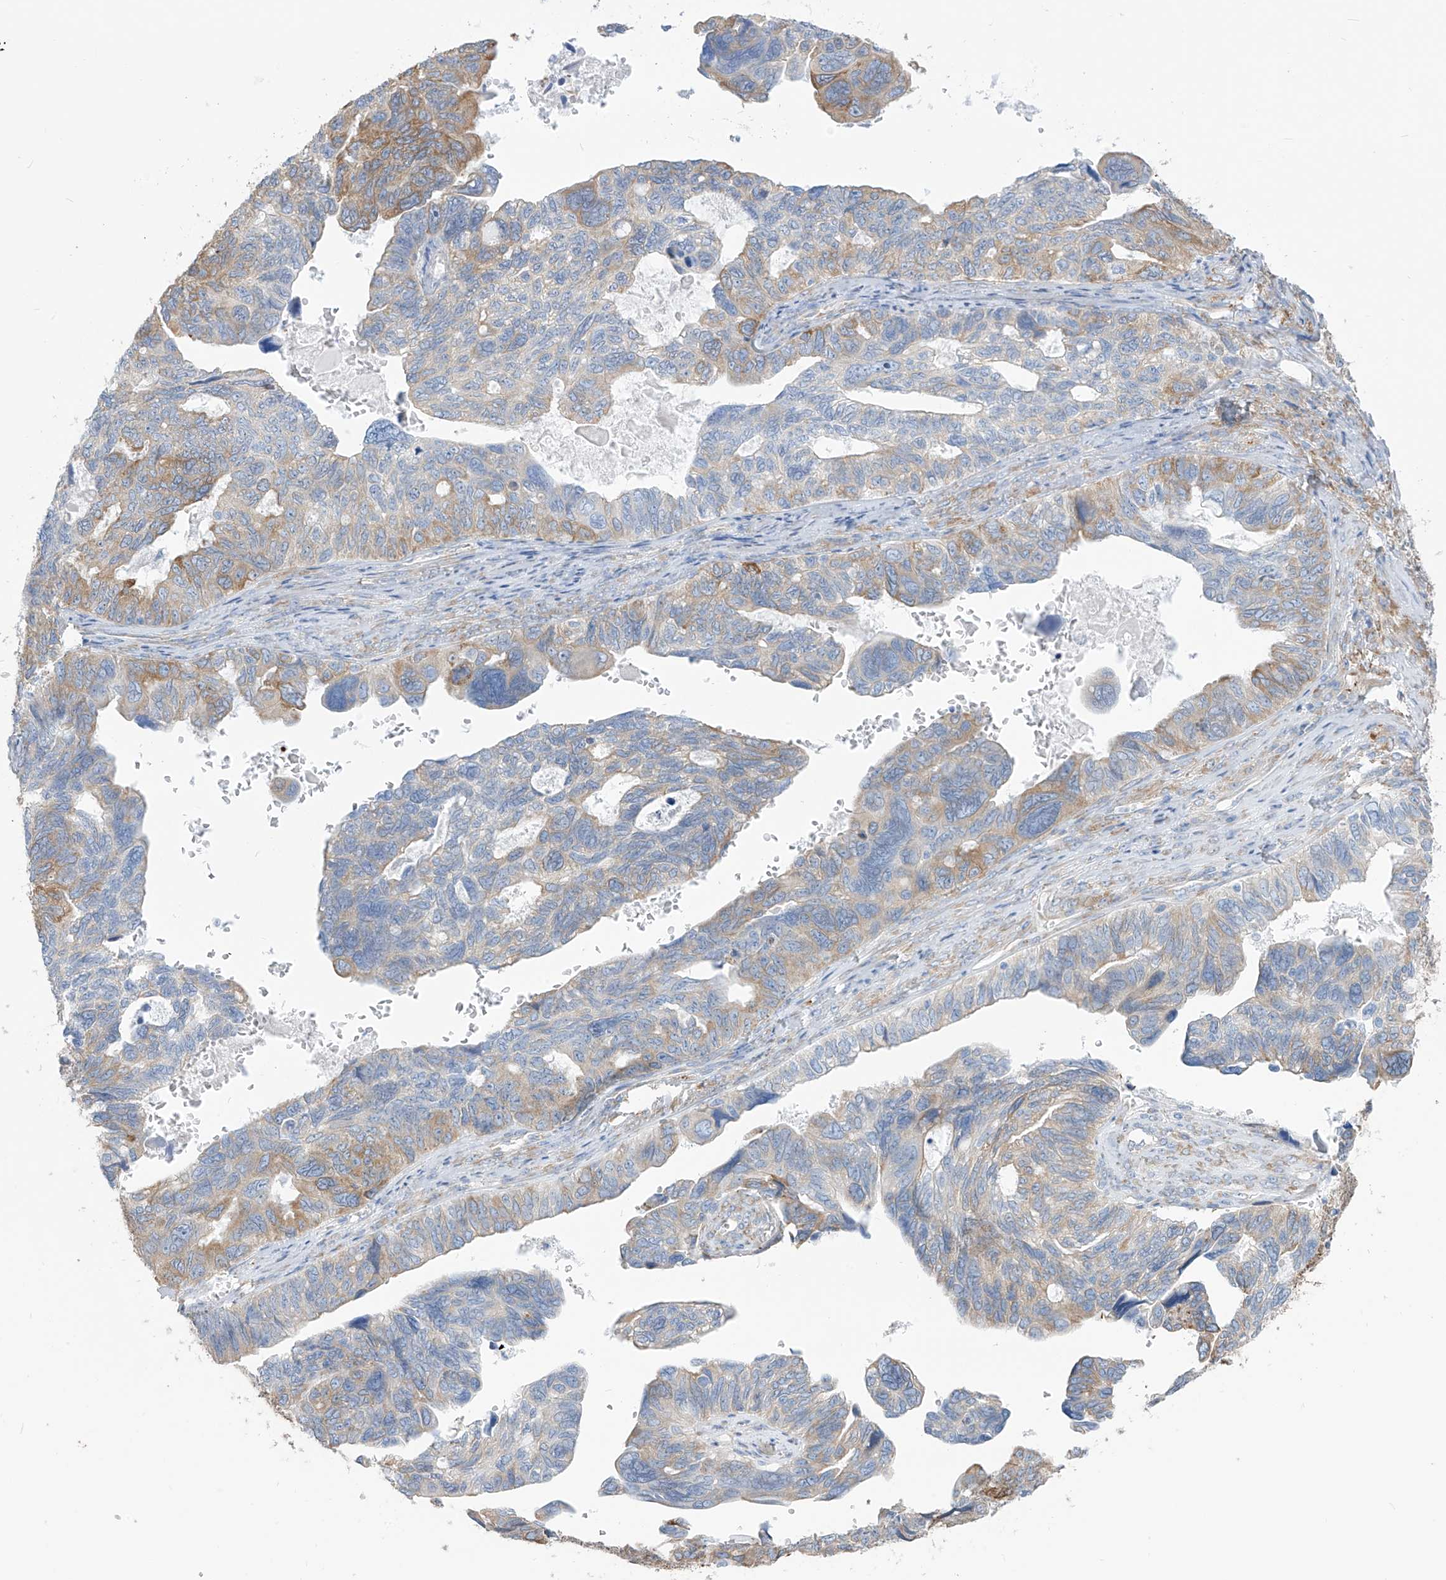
{"staining": {"intensity": "moderate", "quantity": "<25%", "location": "cytoplasmic/membranous"}, "tissue": "ovarian cancer", "cell_type": "Tumor cells", "image_type": "cancer", "snomed": [{"axis": "morphology", "description": "Cystadenocarcinoma, serous, NOS"}, {"axis": "topography", "description": "Ovary"}], "caption": "Ovarian serous cystadenocarcinoma stained for a protein shows moderate cytoplasmic/membranous positivity in tumor cells.", "gene": "RCN2", "patient": {"sex": "female", "age": 79}}